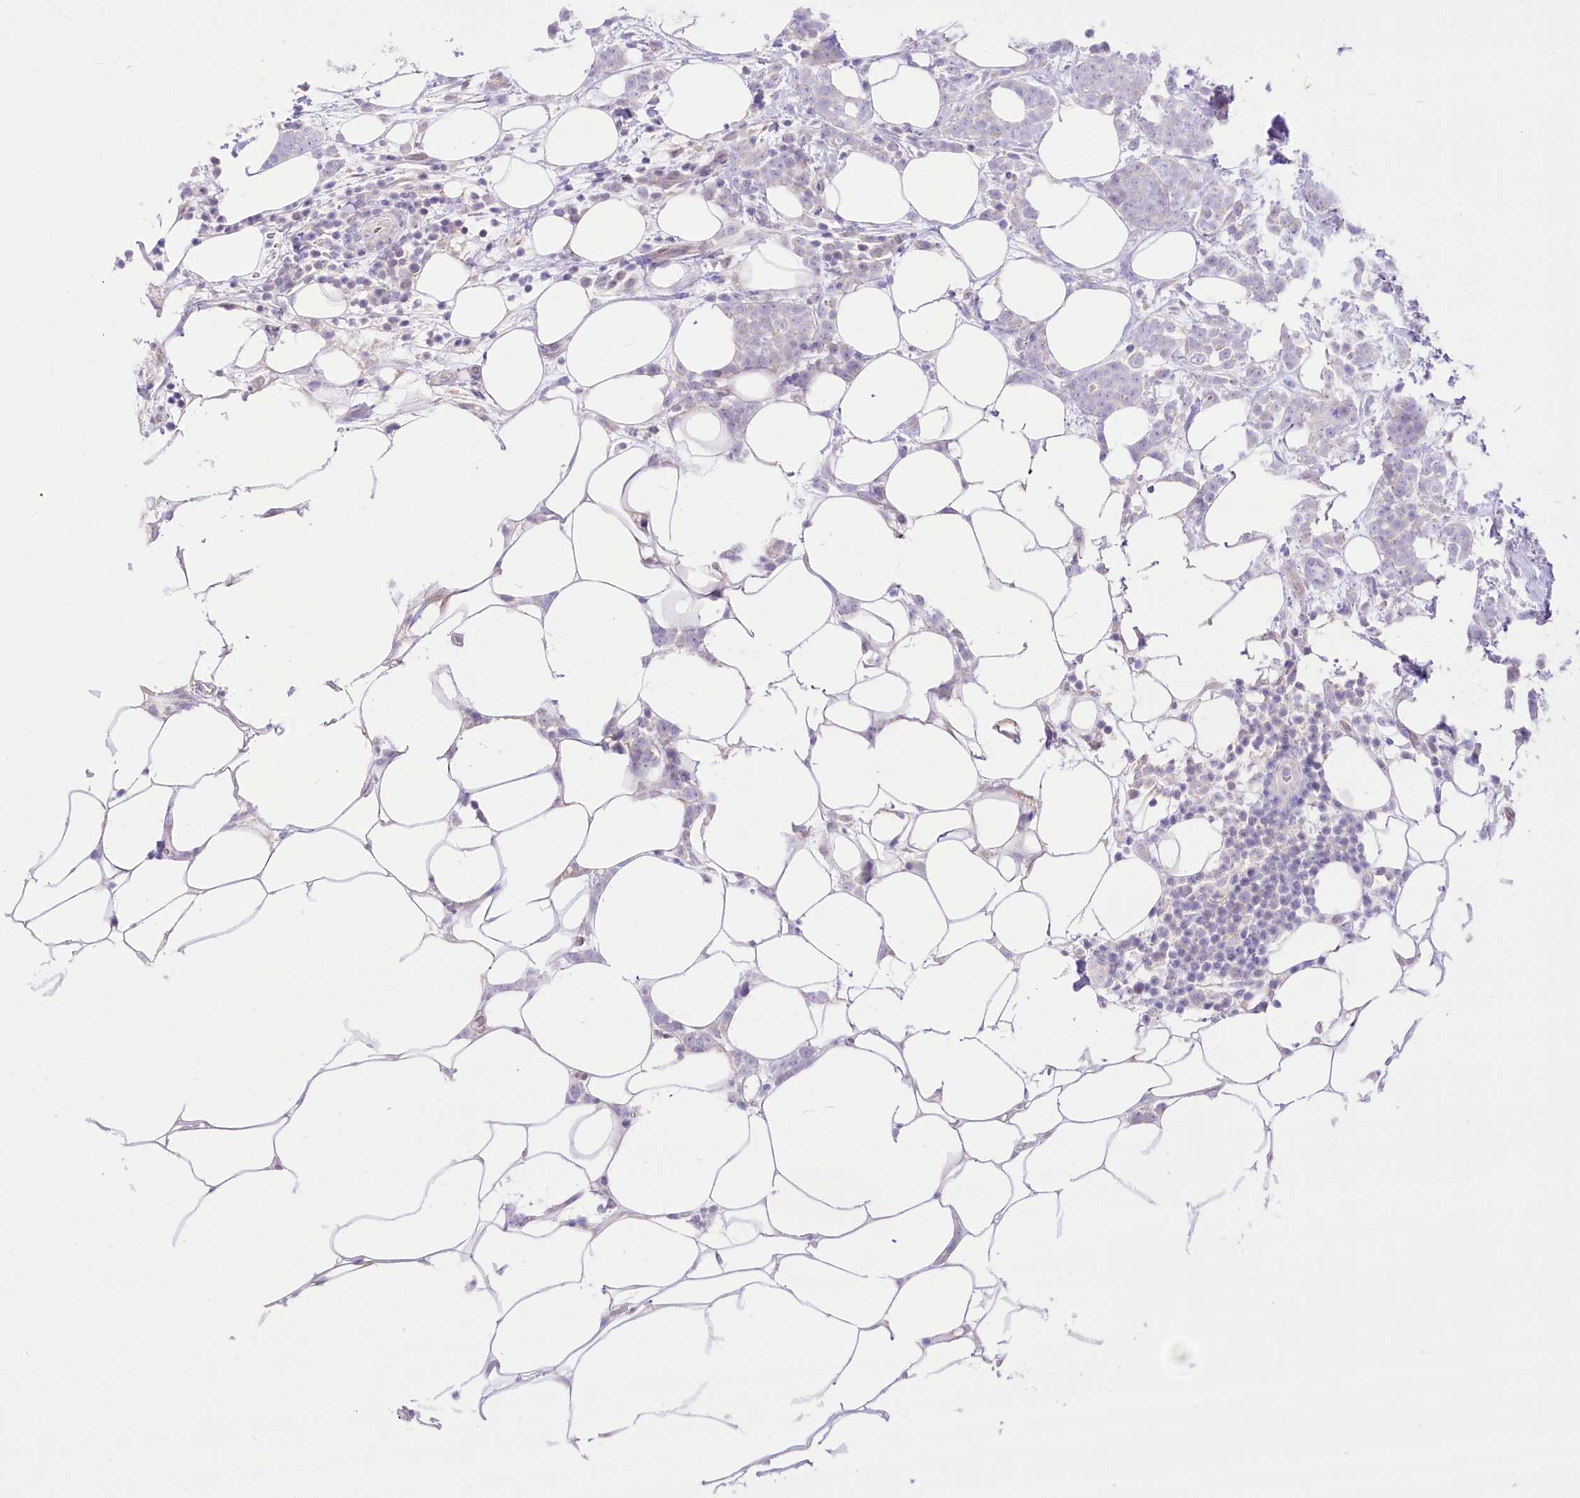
{"staining": {"intensity": "negative", "quantity": "none", "location": "none"}, "tissue": "breast cancer", "cell_type": "Tumor cells", "image_type": "cancer", "snomed": [{"axis": "morphology", "description": "Lobular carcinoma"}, {"axis": "topography", "description": "Breast"}], "caption": "High magnification brightfield microscopy of breast lobular carcinoma stained with DAB (brown) and counterstained with hematoxylin (blue): tumor cells show no significant positivity.", "gene": "HELT", "patient": {"sex": "female", "age": 58}}